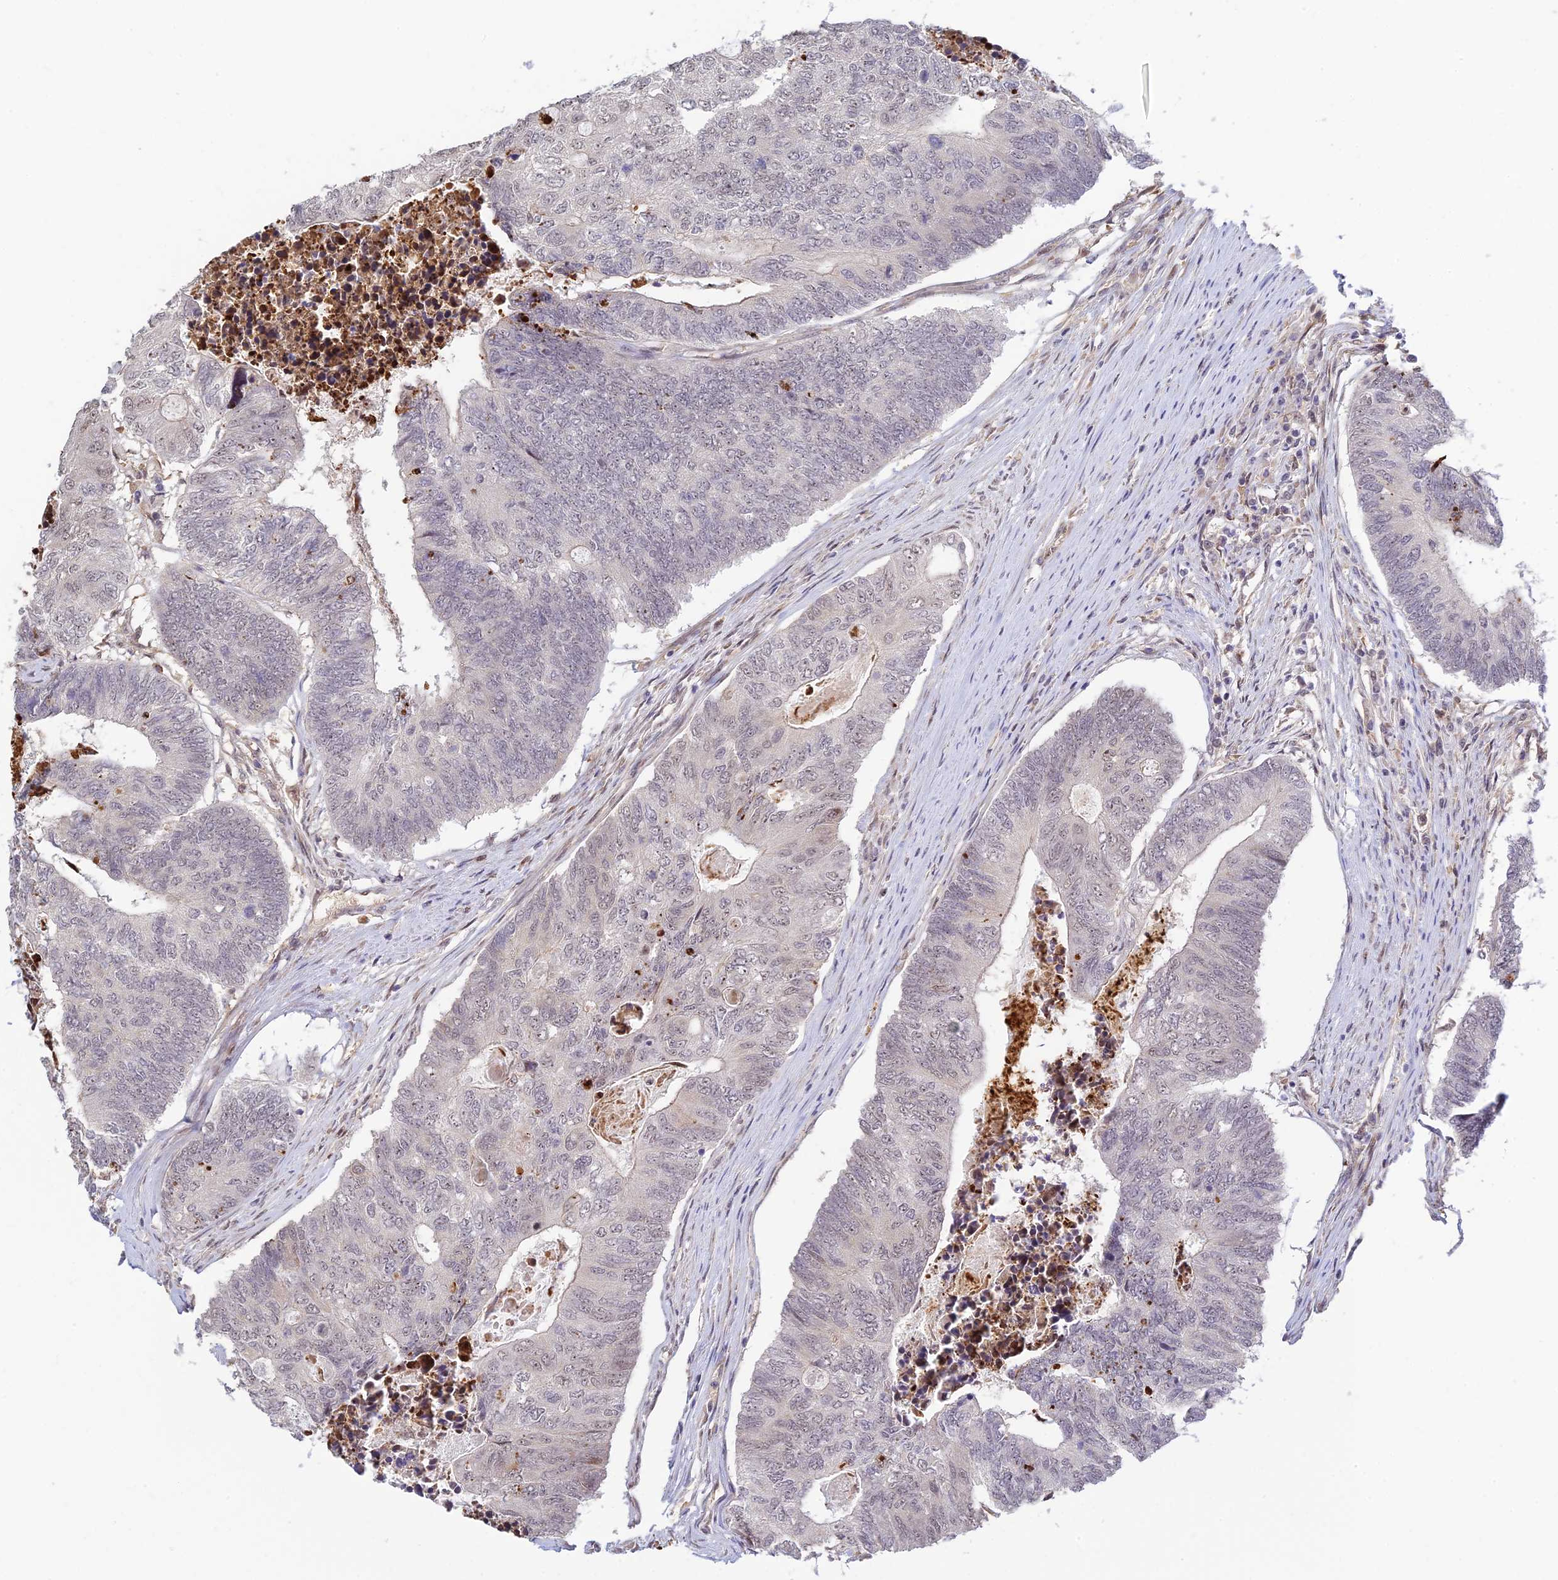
{"staining": {"intensity": "negative", "quantity": "none", "location": "none"}, "tissue": "colorectal cancer", "cell_type": "Tumor cells", "image_type": "cancer", "snomed": [{"axis": "morphology", "description": "Adenocarcinoma, NOS"}, {"axis": "topography", "description": "Colon"}], "caption": "Immunohistochemistry micrograph of human colorectal adenocarcinoma stained for a protein (brown), which shows no staining in tumor cells.", "gene": "UFSP2", "patient": {"sex": "female", "age": 67}}